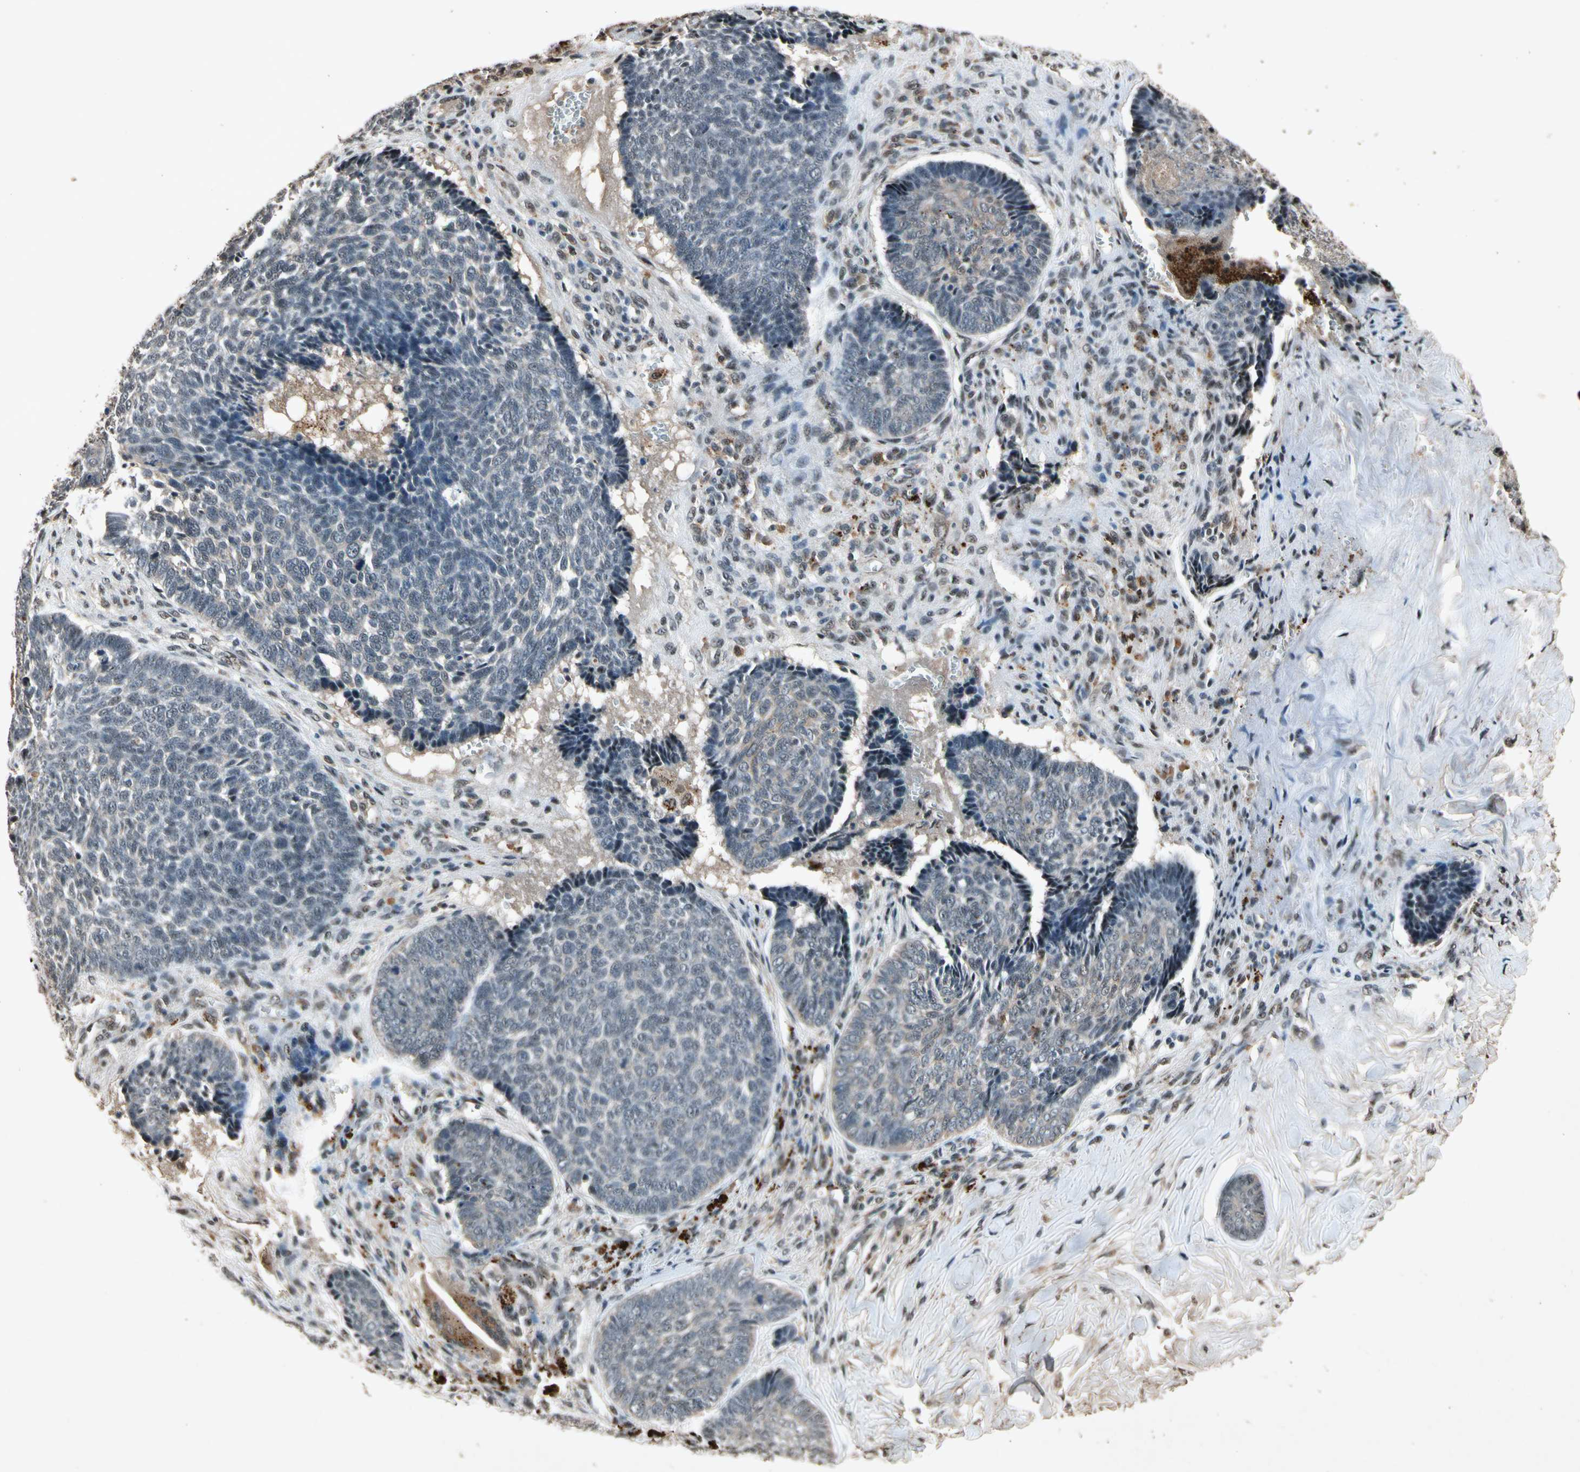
{"staining": {"intensity": "weak", "quantity": "<25%", "location": "cytoplasmic/membranous,nuclear"}, "tissue": "skin cancer", "cell_type": "Tumor cells", "image_type": "cancer", "snomed": [{"axis": "morphology", "description": "Basal cell carcinoma"}, {"axis": "topography", "description": "Skin"}], "caption": "DAB immunohistochemical staining of human skin cancer exhibits no significant staining in tumor cells.", "gene": "PML", "patient": {"sex": "male", "age": 84}}